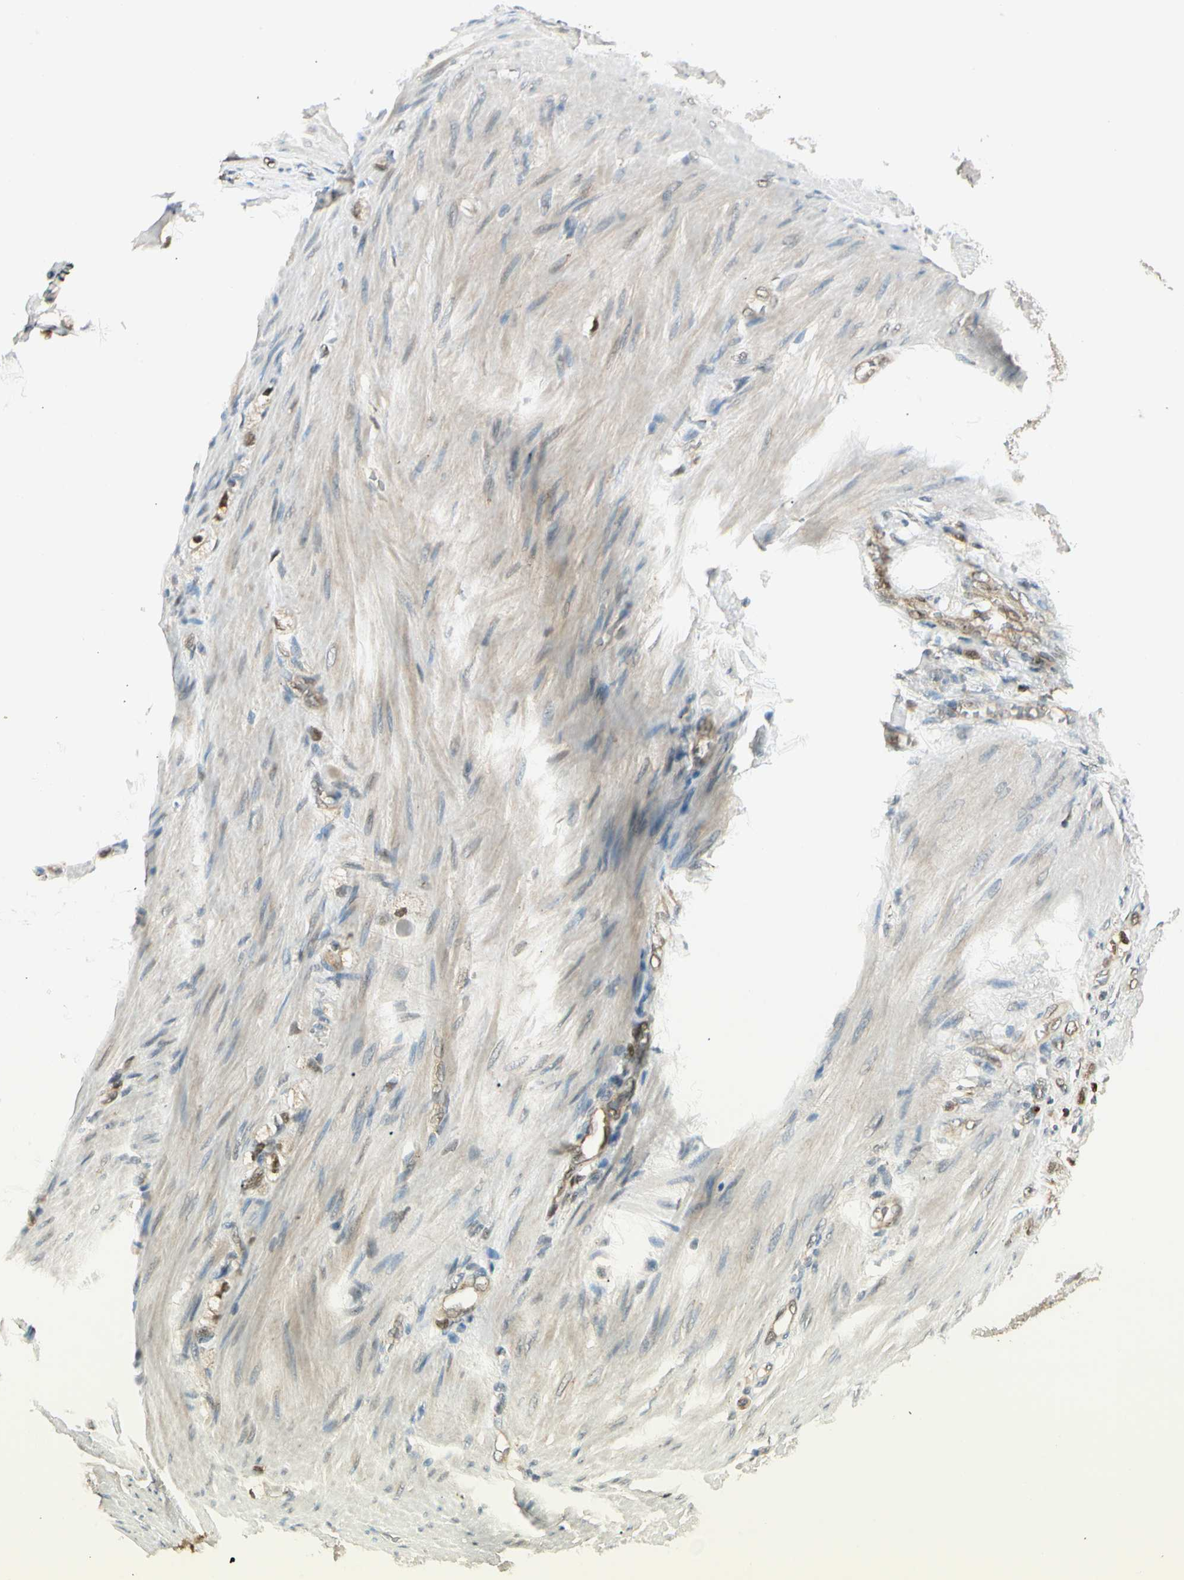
{"staining": {"intensity": "weak", "quantity": ">75%", "location": "cytoplasmic/membranous"}, "tissue": "stomach cancer", "cell_type": "Tumor cells", "image_type": "cancer", "snomed": [{"axis": "morphology", "description": "Adenocarcinoma, NOS"}, {"axis": "topography", "description": "Stomach"}], "caption": "High-magnification brightfield microscopy of stomach adenocarcinoma stained with DAB (brown) and counterstained with hematoxylin (blue). tumor cells exhibit weak cytoplasmic/membranous staining is identified in about>75% of cells.", "gene": "LTA4H", "patient": {"sex": "male", "age": 82}}